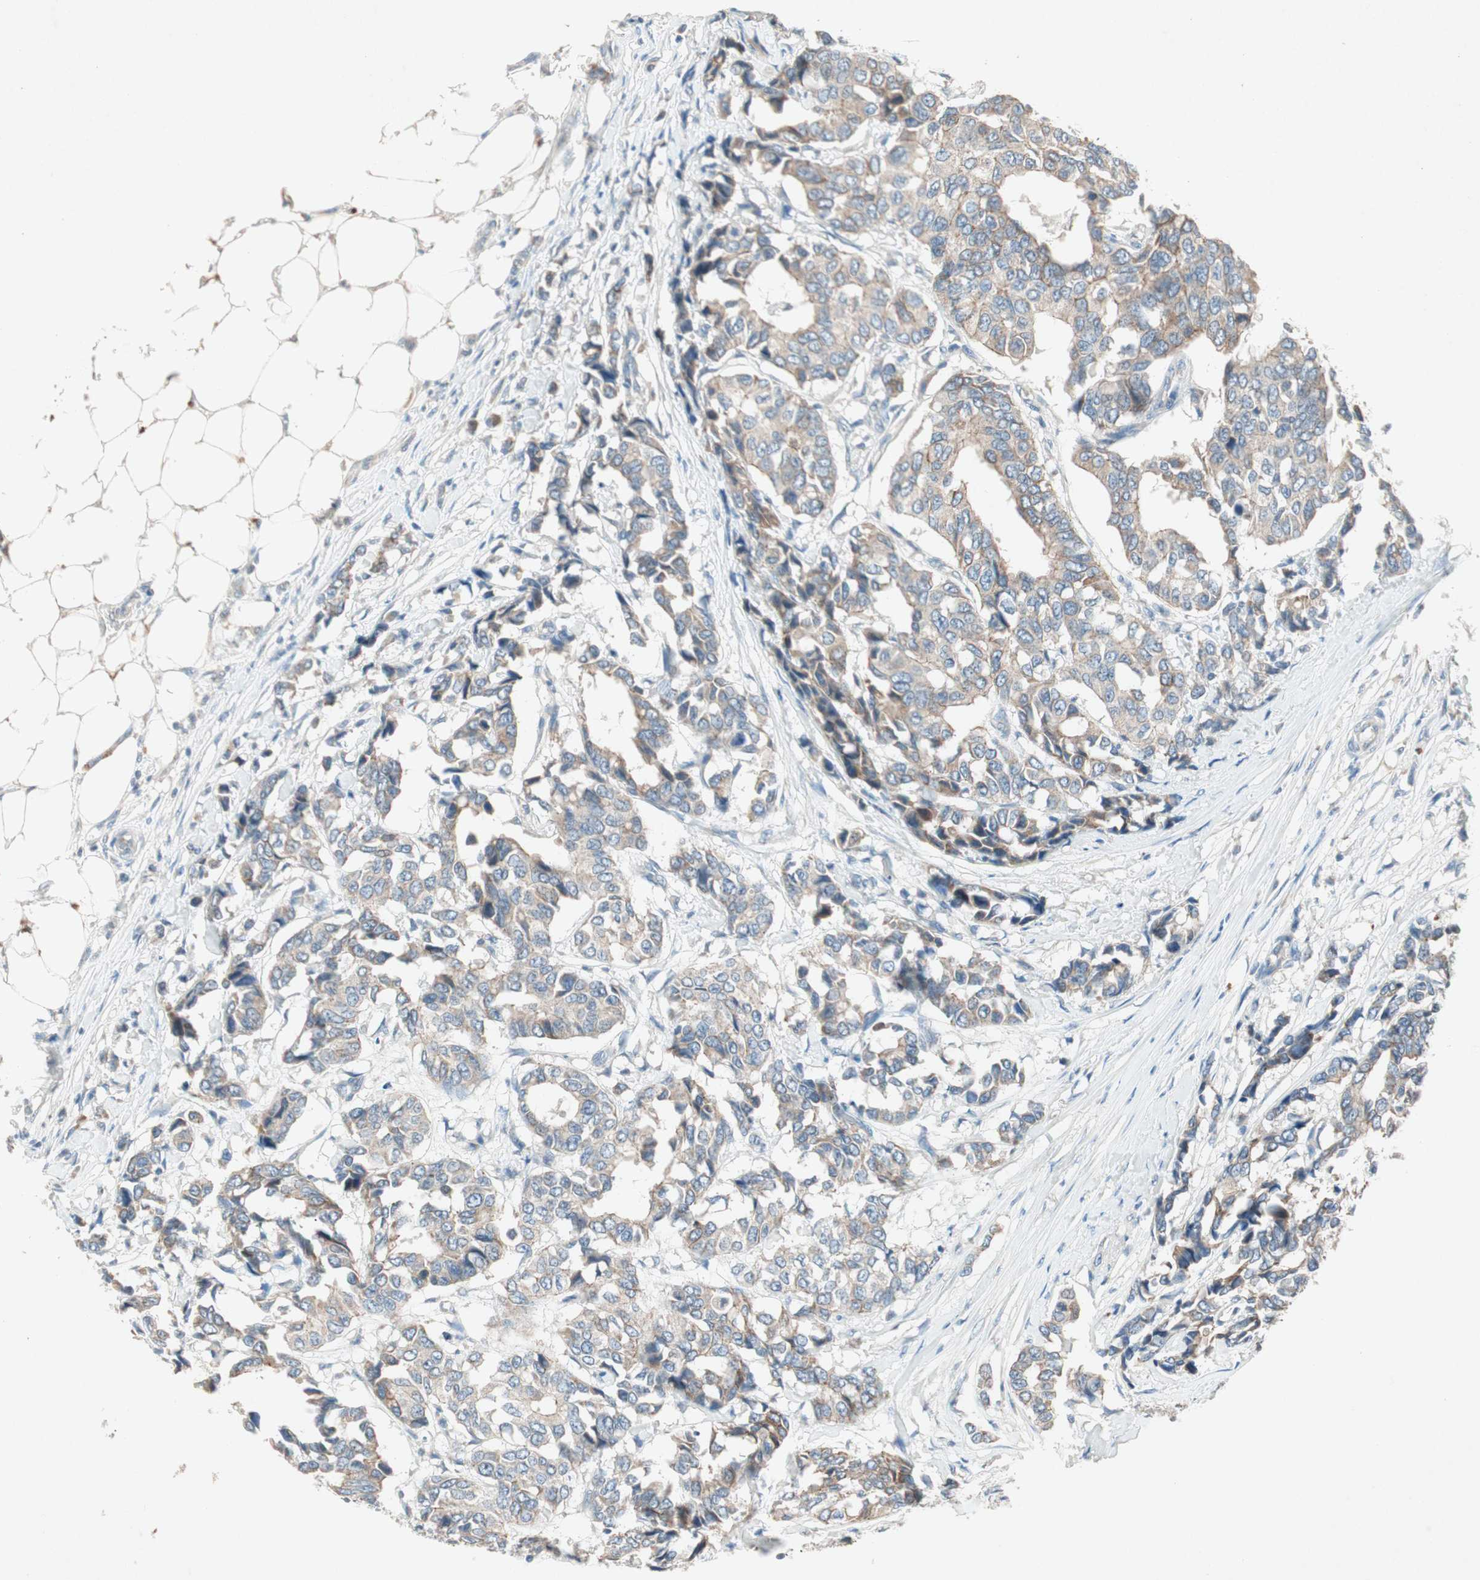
{"staining": {"intensity": "moderate", "quantity": "25%-75%", "location": "cytoplasmic/membranous"}, "tissue": "breast cancer", "cell_type": "Tumor cells", "image_type": "cancer", "snomed": [{"axis": "morphology", "description": "Duct carcinoma"}, {"axis": "topography", "description": "Breast"}], "caption": "Immunohistochemistry histopathology image of infiltrating ductal carcinoma (breast) stained for a protein (brown), which displays medium levels of moderate cytoplasmic/membranous staining in about 25%-75% of tumor cells.", "gene": "NKAIN1", "patient": {"sex": "female", "age": 87}}